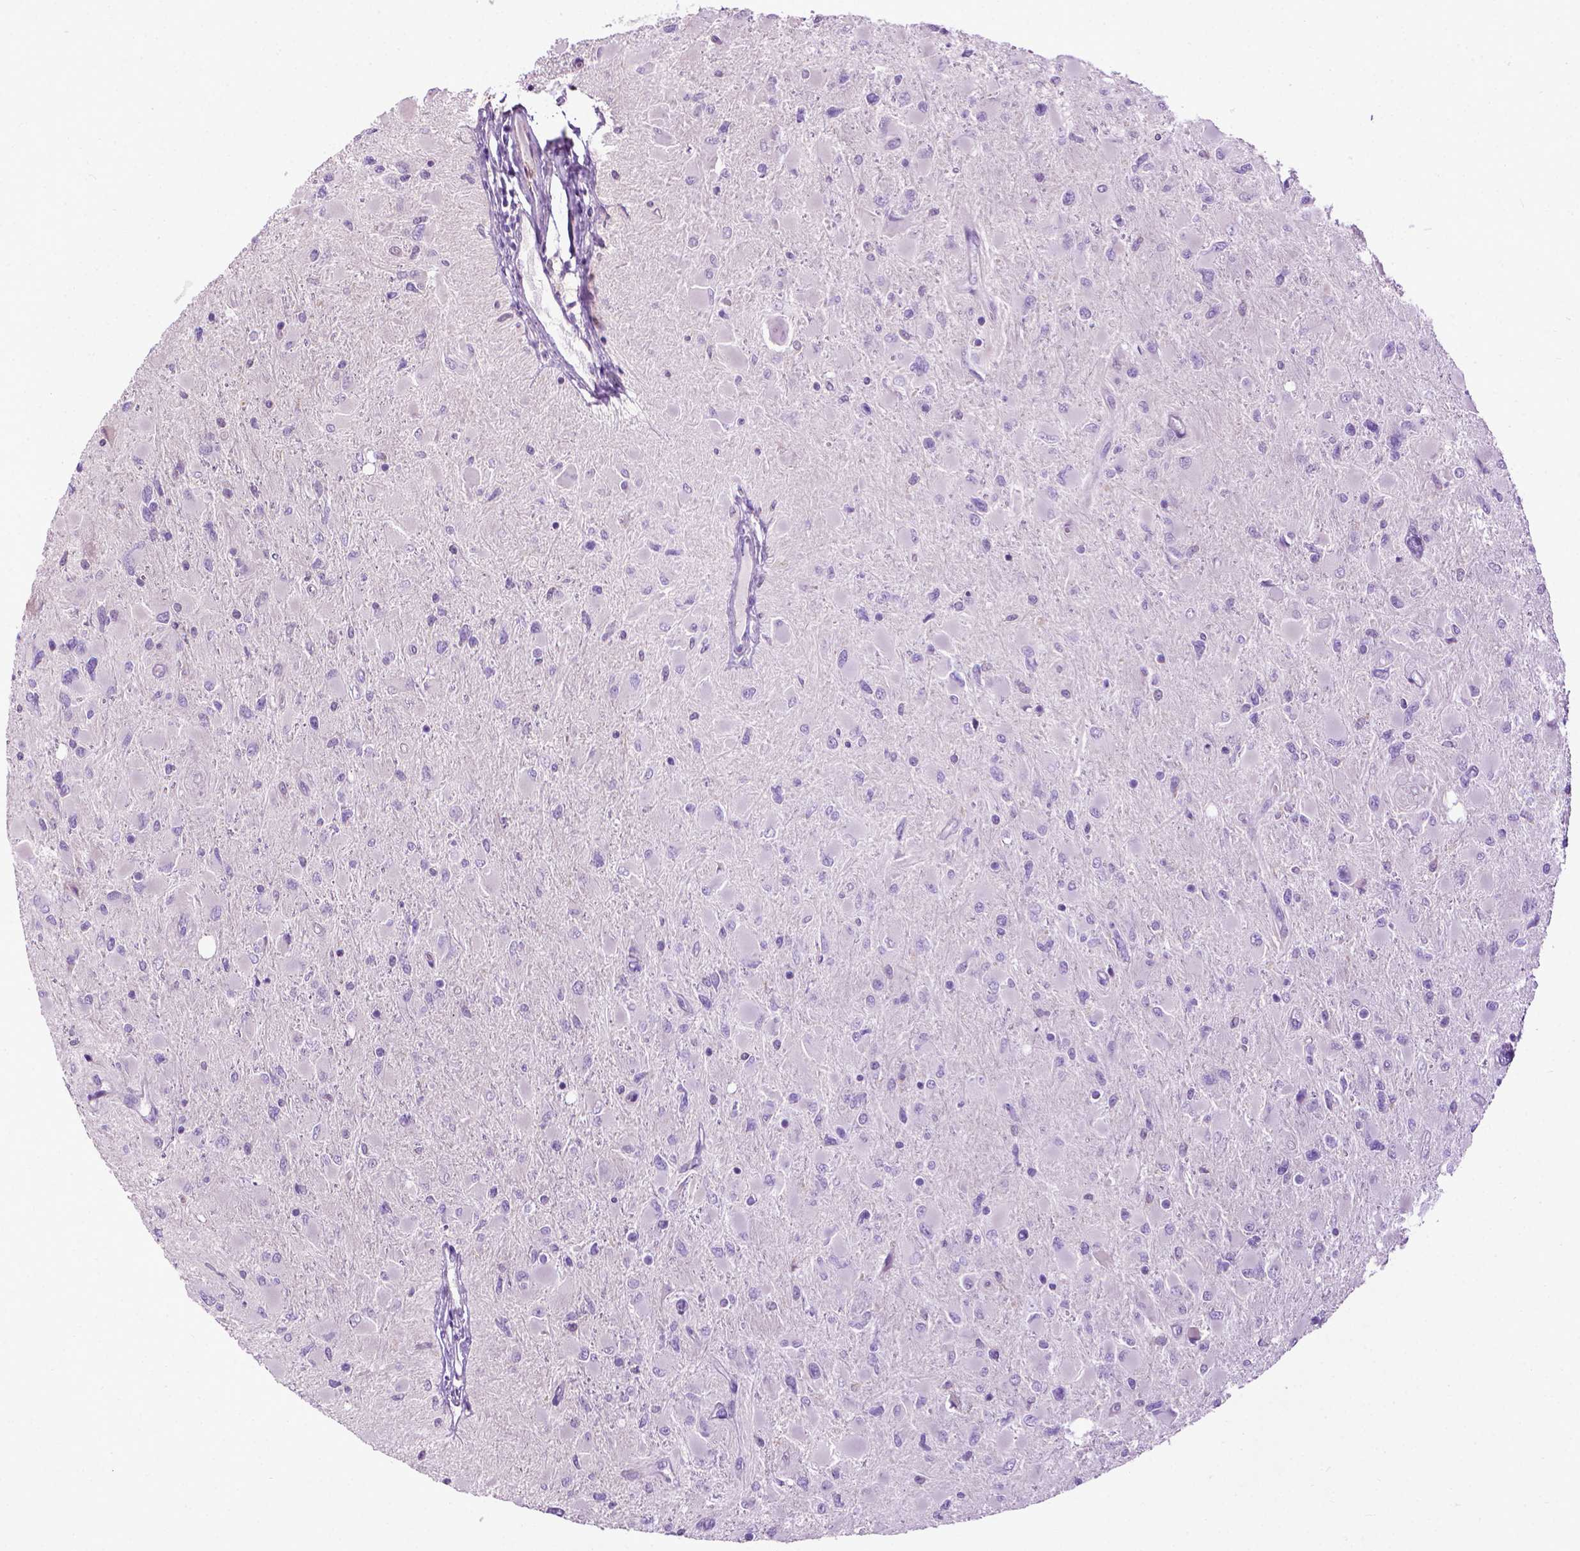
{"staining": {"intensity": "negative", "quantity": "none", "location": "none"}, "tissue": "glioma", "cell_type": "Tumor cells", "image_type": "cancer", "snomed": [{"axis": "morphology", "description": "Glioma, malignant, High grade"}, {"axis": "topography", "description": "Cerebral cortex"}], "caption": "This is an immunohistochemistry micrograph of glioma. There is no positivity in tumor cells.", "gene": "AQP10", "patient": {"sex": "female", "age": 36}}